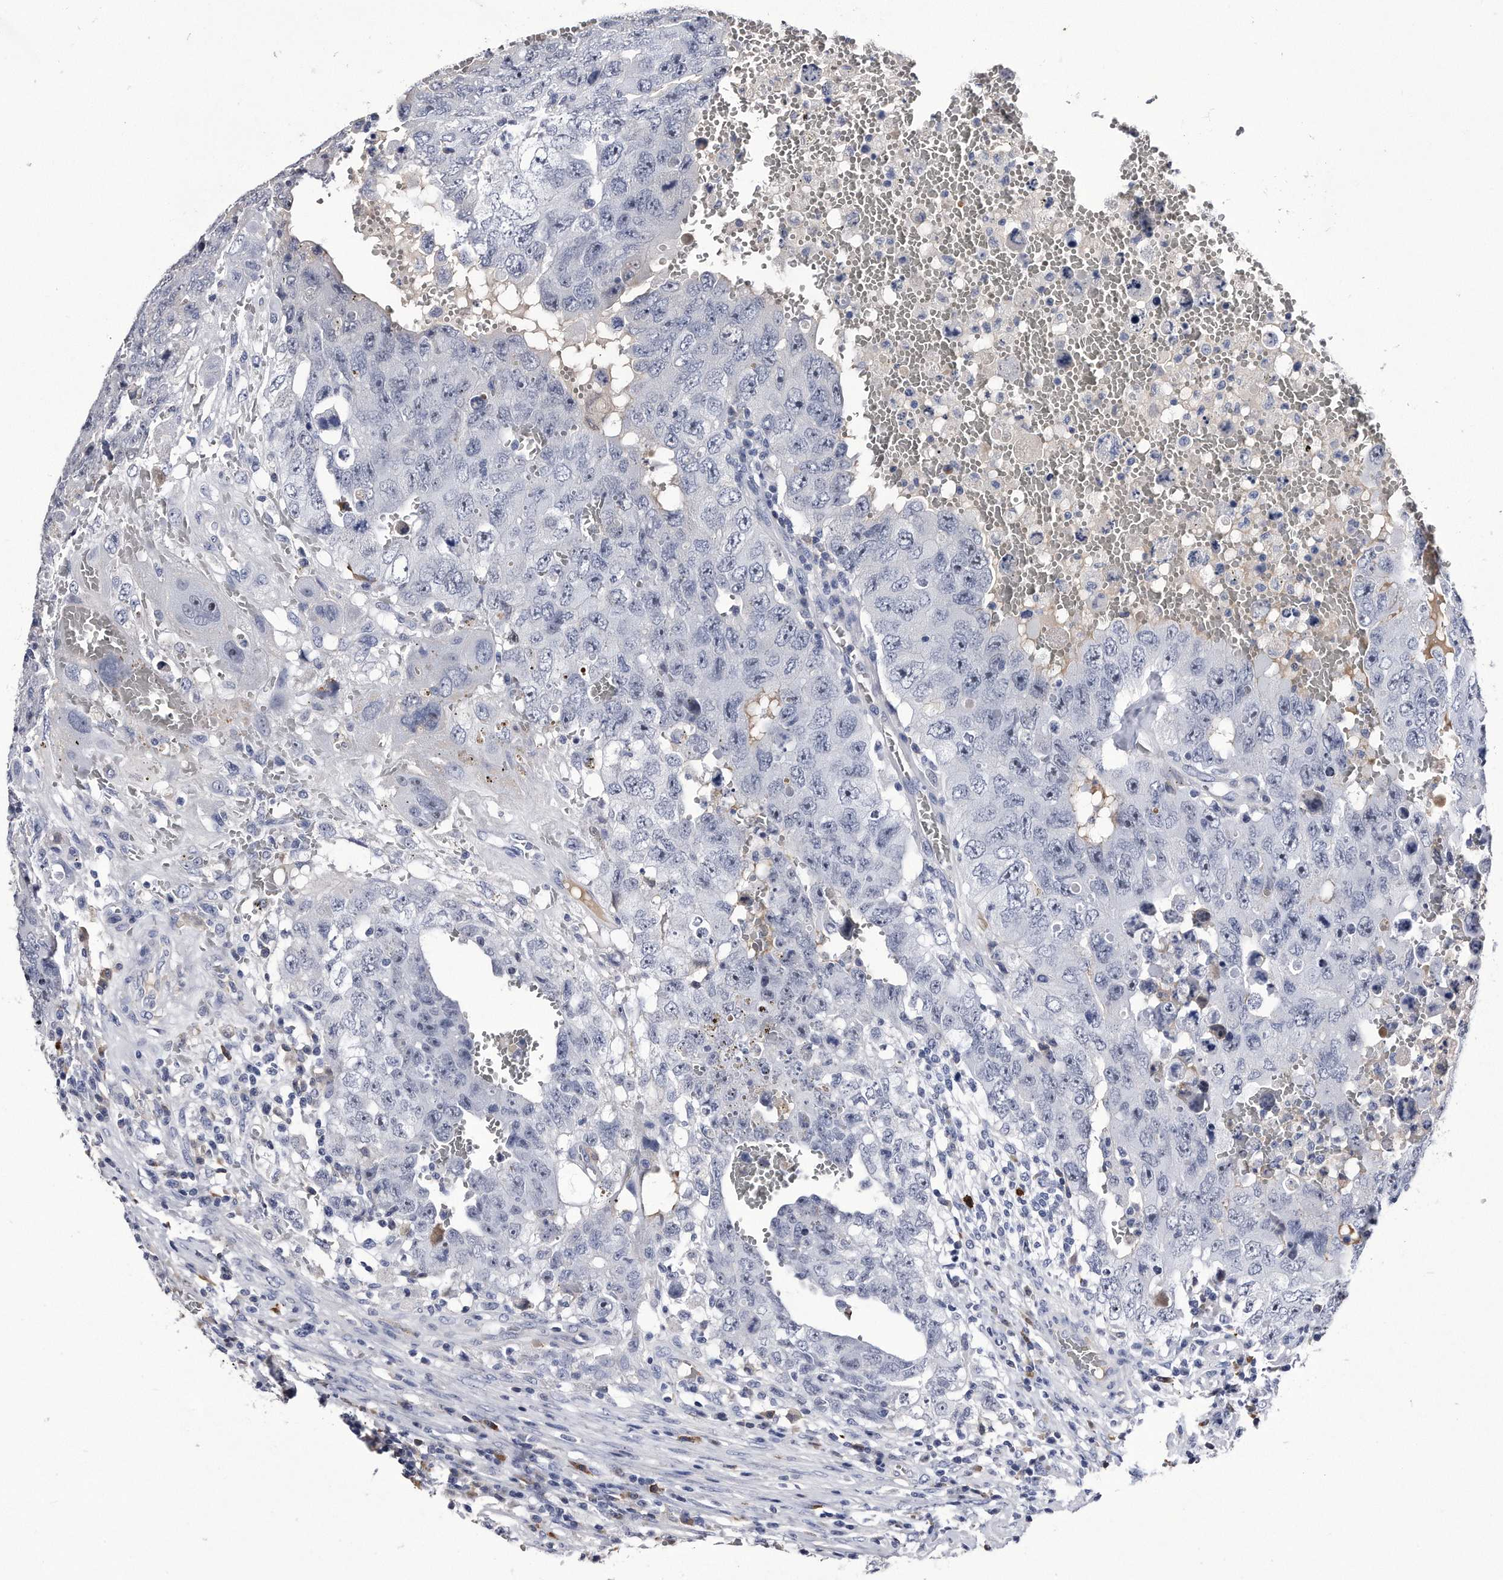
{"staining": {"intensity": "negative", "quantity": "none", "location": "none"}, "tissue": "testis cancer", "cell_type": "Tumor cells", "image_type": "cancer", "snomed": [{"axis": "morphology", "description": "Carcinoma, Embryonal, NOS"}, {"axis": "topography", "description": "Testis"}], "caption": "DAB immunohistochemical staining of human testis cancer shows no significant positivity in tumor cells.", "gene": "KCTD8", "patient": {"sex": "male", "age": 26}}